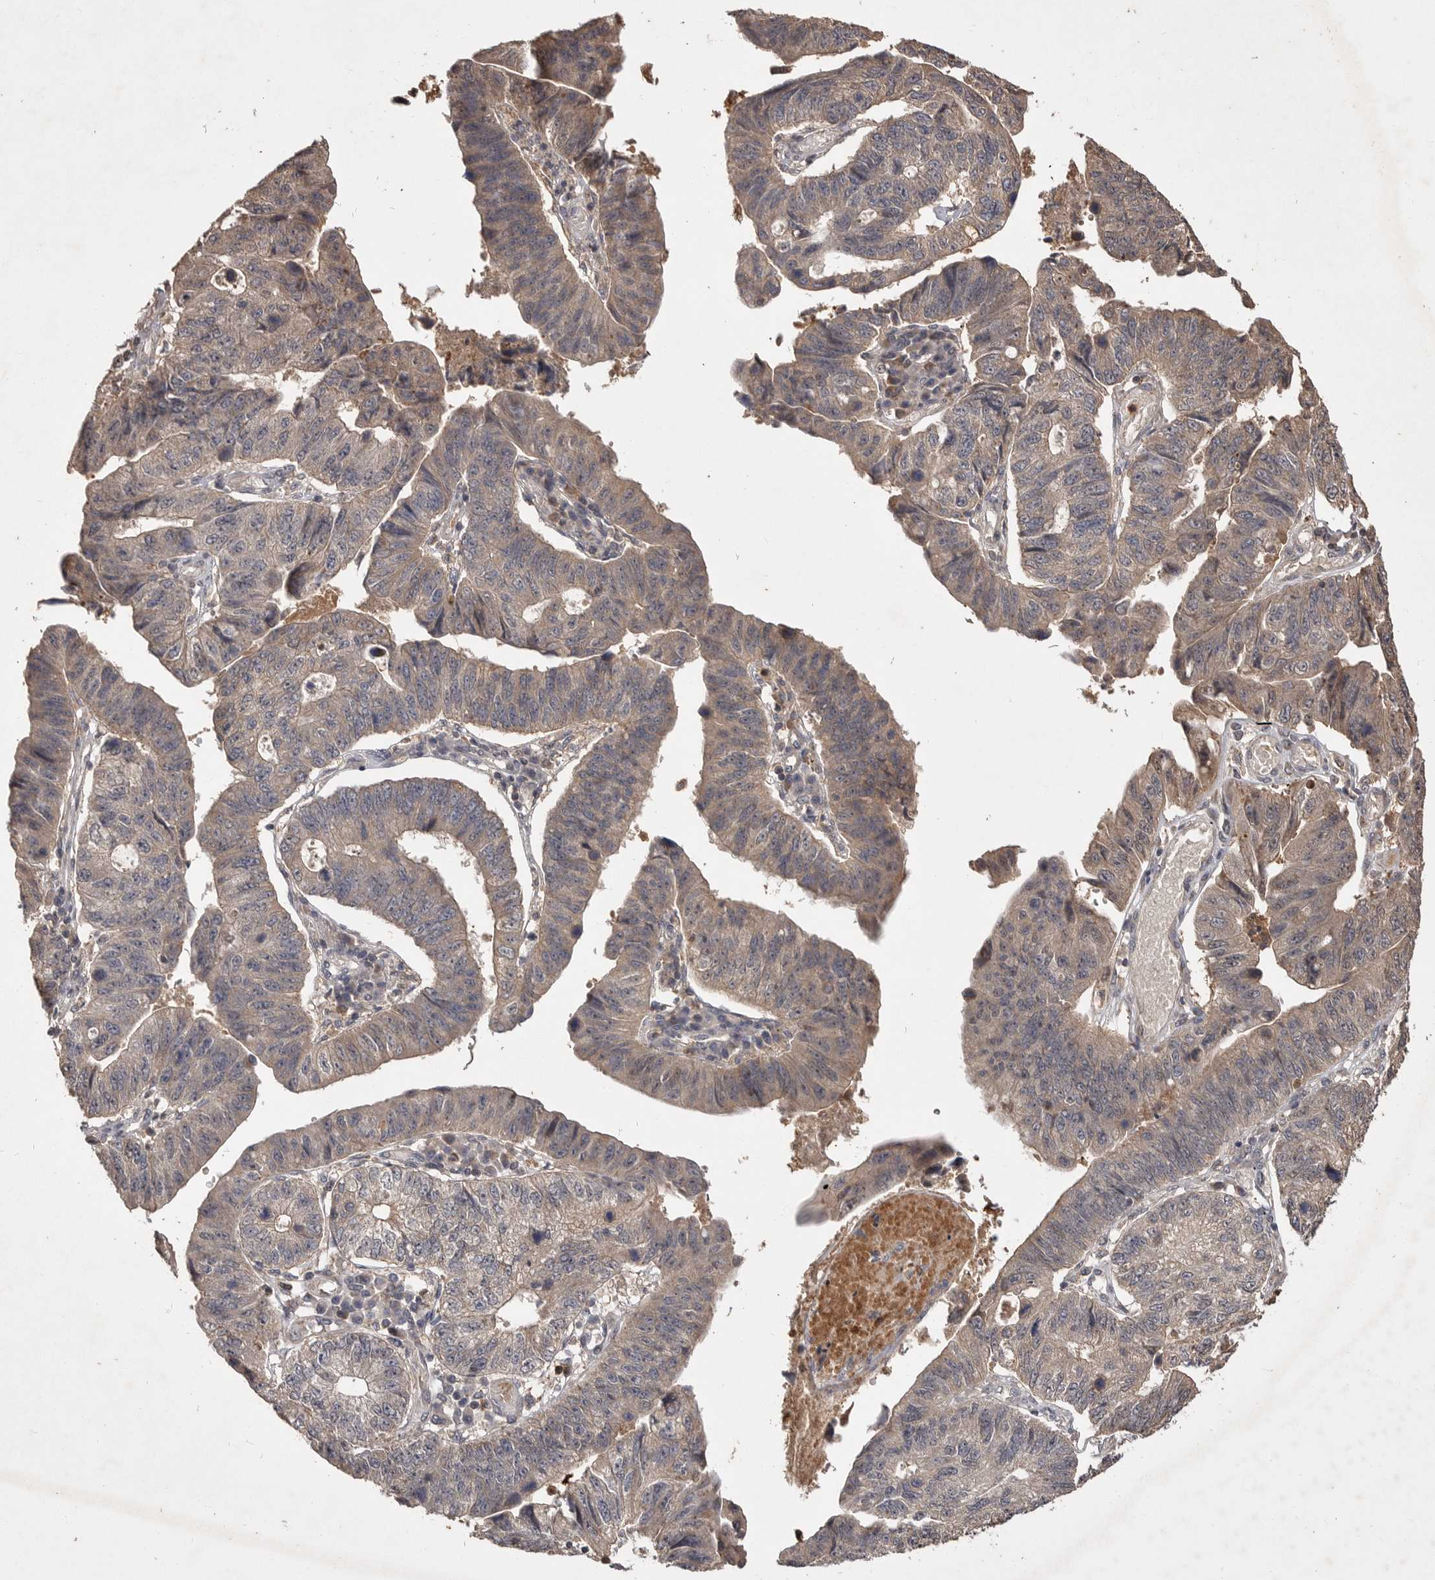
{"staining": {"intensity": "weak", "quantity": ">75%", "location": "cytoplasmic/membranous"}, "tissue": "stomach cancer", "cell_type": "Tumor cells", "image_type": "cancer", "snomed": [{"axis": "morphology", "description": "Adenocarcinoma, NOS"}, {"axis": "topography", "description": "Stomach"}], "caption": "About >75% of tumor cells in human adenocarcinoma (stomach) demonstrate weak cytoplasmic/membranous protein expression as visualized by brown immunohistochemical staining.", "gene": "VN1R4", "patient": {"sex": "male", "age": 59}}